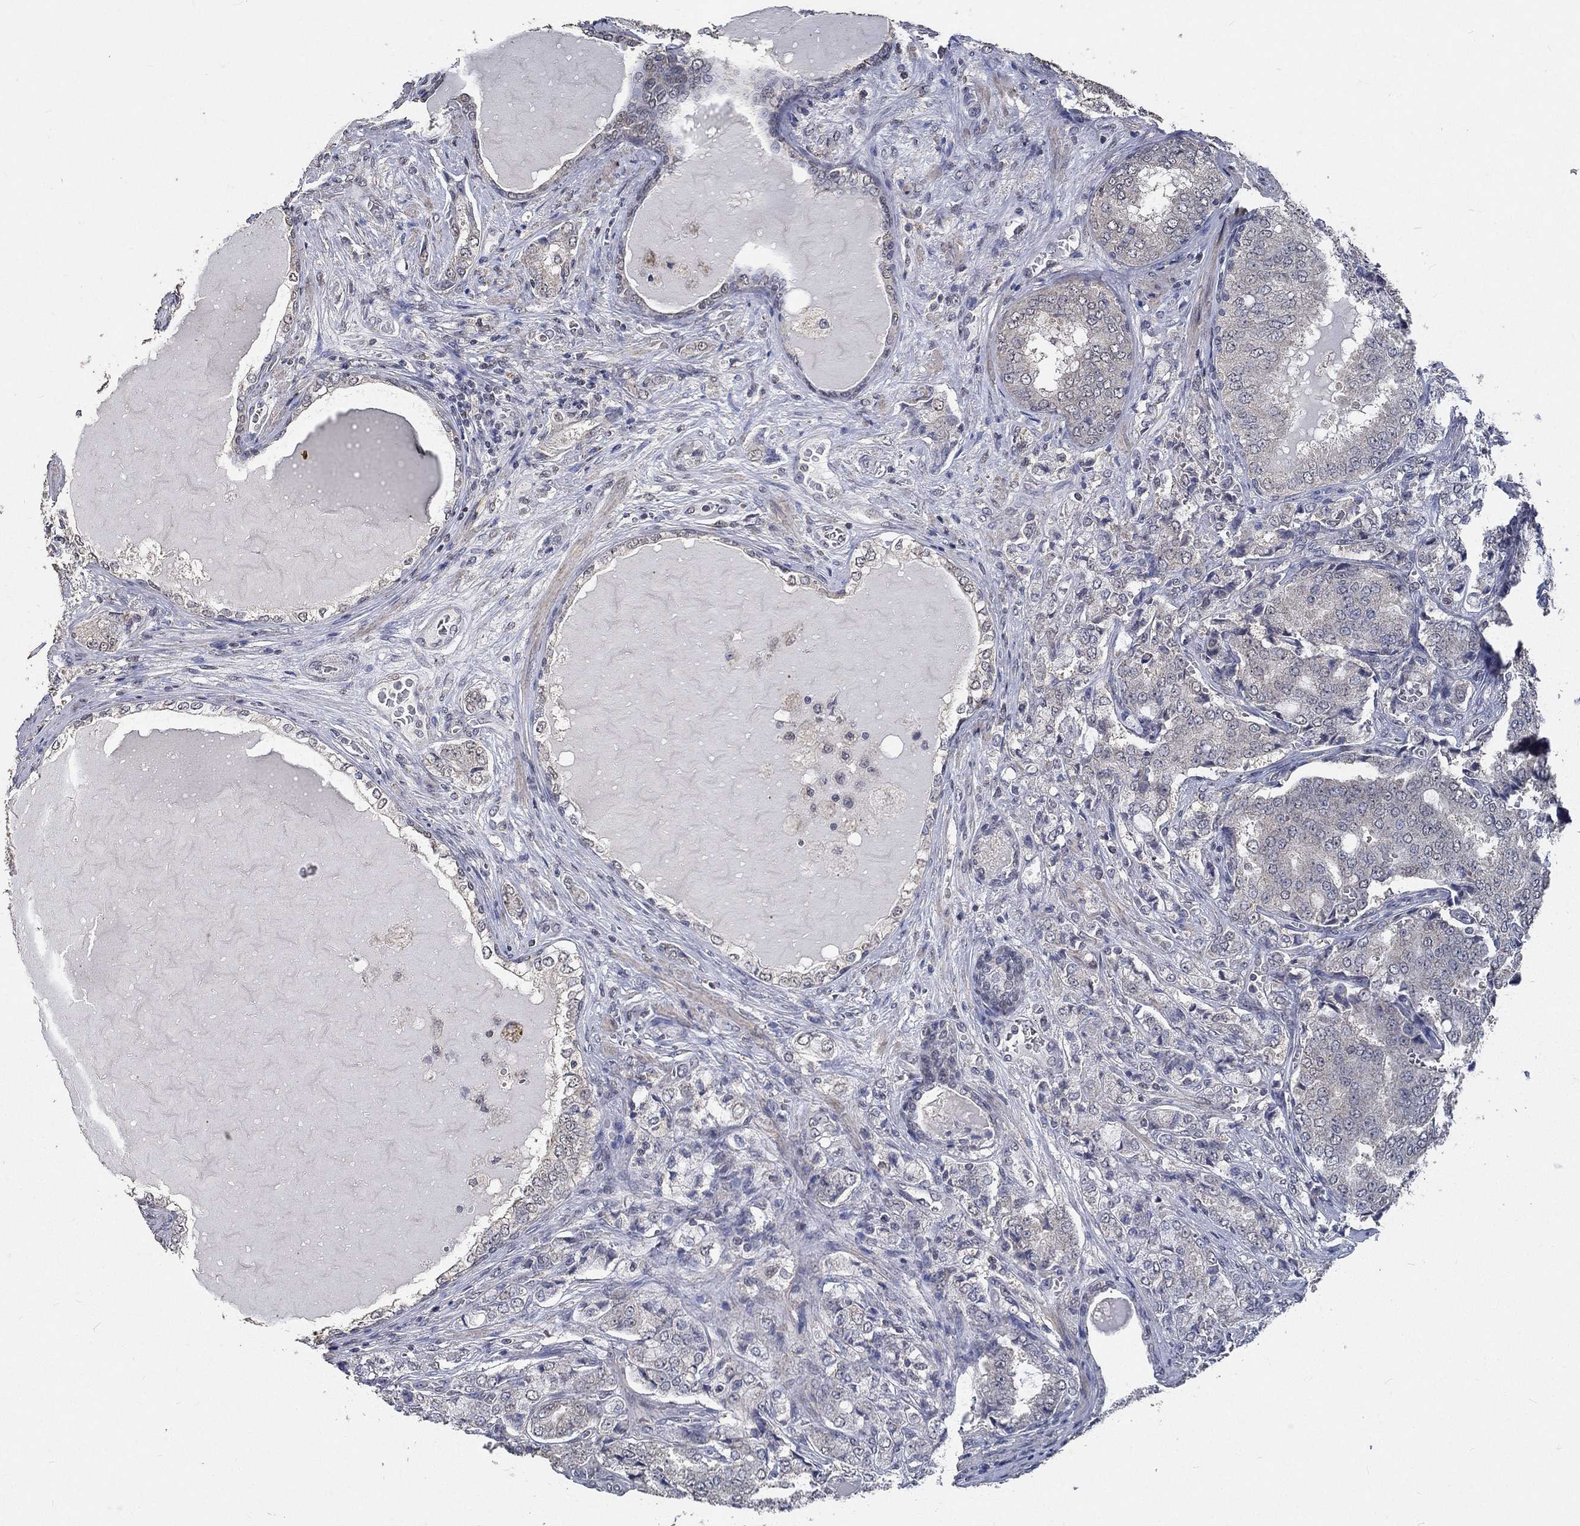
{"staining": {"intensity": "negative", "quantity": "none", "location": "none"}, "tissue": "prostate cancer", "cell_type": "Tumor cells", "image_type": "cancer", "snomed": [{"axis": "morphology", "description": "Adenocarcinoma, NOS"}, {"axis": "topography", "description": "Prostate"}], "caption": "Immunohistochemistry (IHC) histopathology image of human prostate adenocarcinoma stained for a protein (brown), which reveals no positivity in tumor cells.", "gene": "SPATA33", "patient": {"sex": "male", "age": 65}}